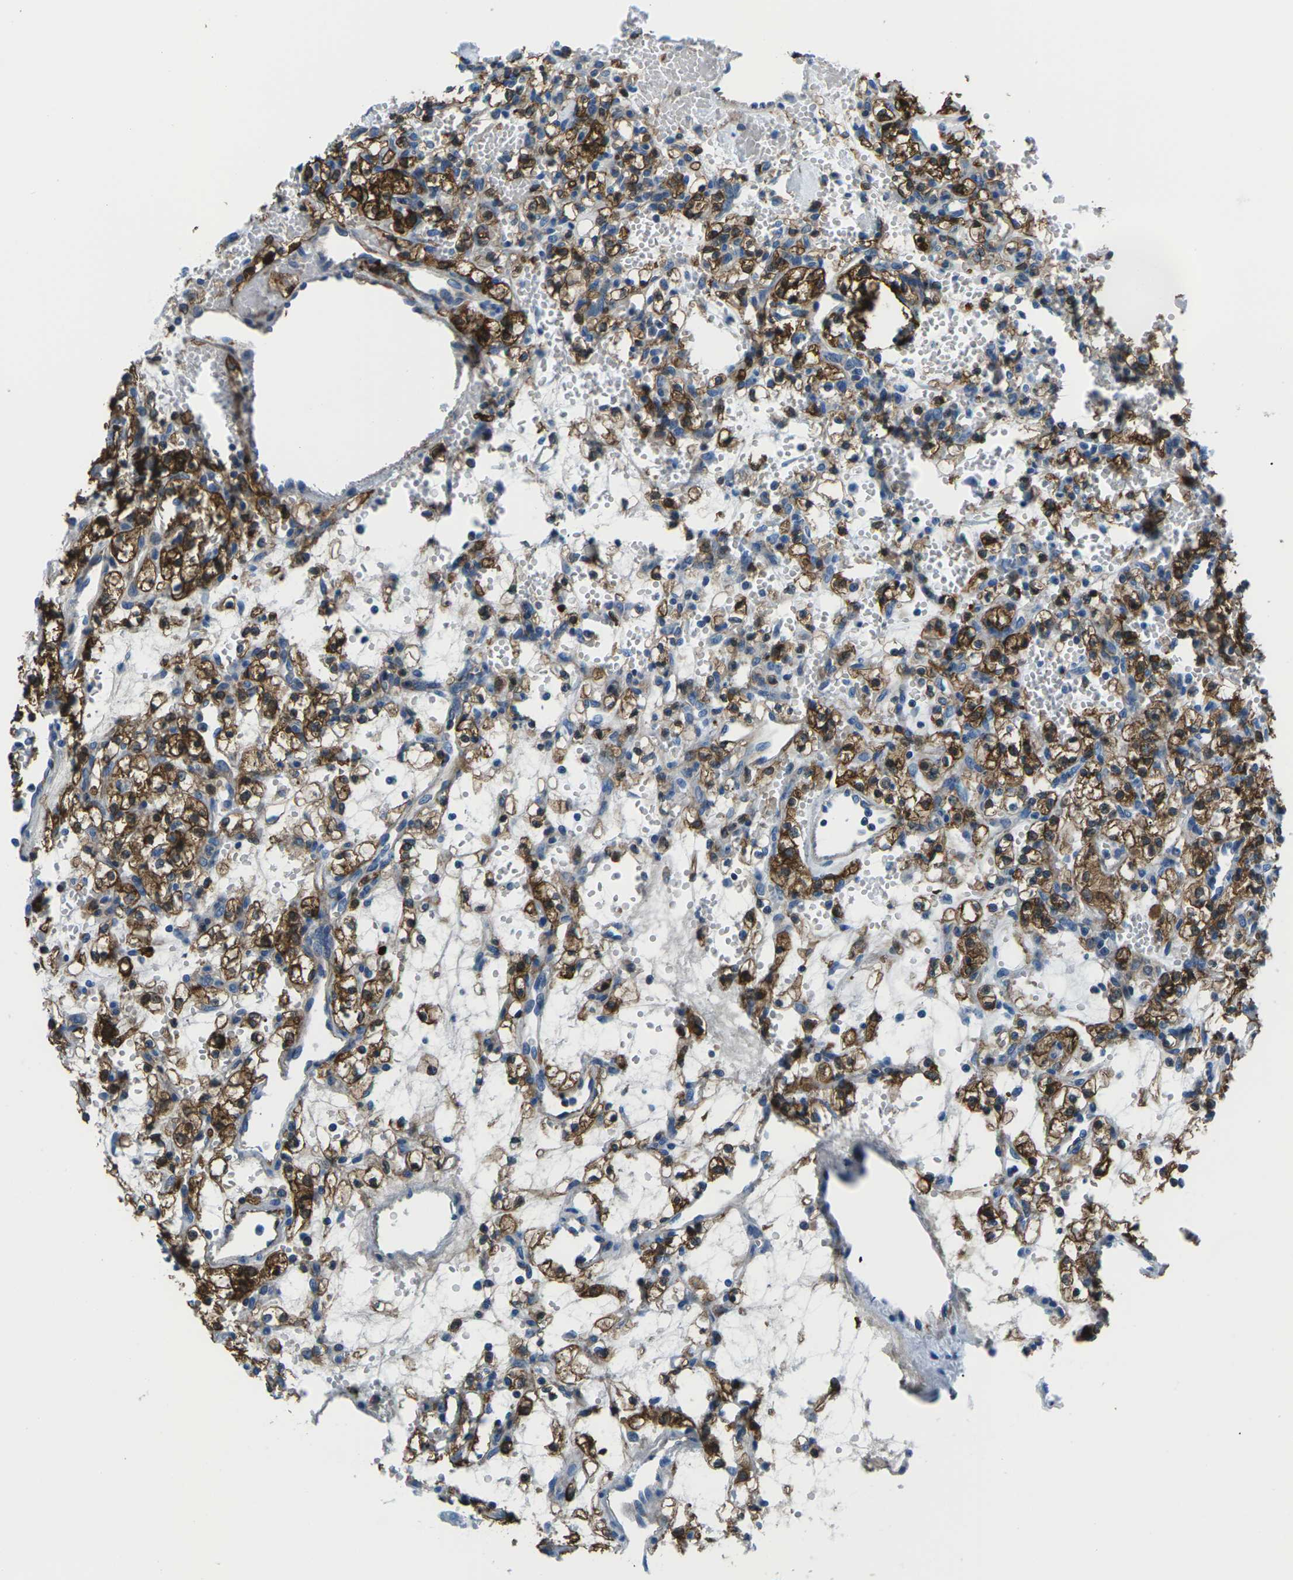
{"staining": {"intensity": "strong", "quantity": ">75%", "location": "cytoplasmic/membranous"}, "tissue": "renal cancer", "cell_type": "Tumor cells", "image_type": "cancer", "snomed": [{"axis": "morphology", "description": "Adenocarcinoma, NOS"}, {"axis": "topography", "description": "Kidney"}], "caption": "Tumor cells display high levels of strong cytoplasmic/membranous expression in approximately >75% of cells in renal cancer. (DAB (3,3'-diaminobenzidine) = brown stain, brightfield microscopy at high magnification).", "gene": "SOCS4", "patient": {"sex": "female", "age": 60}}